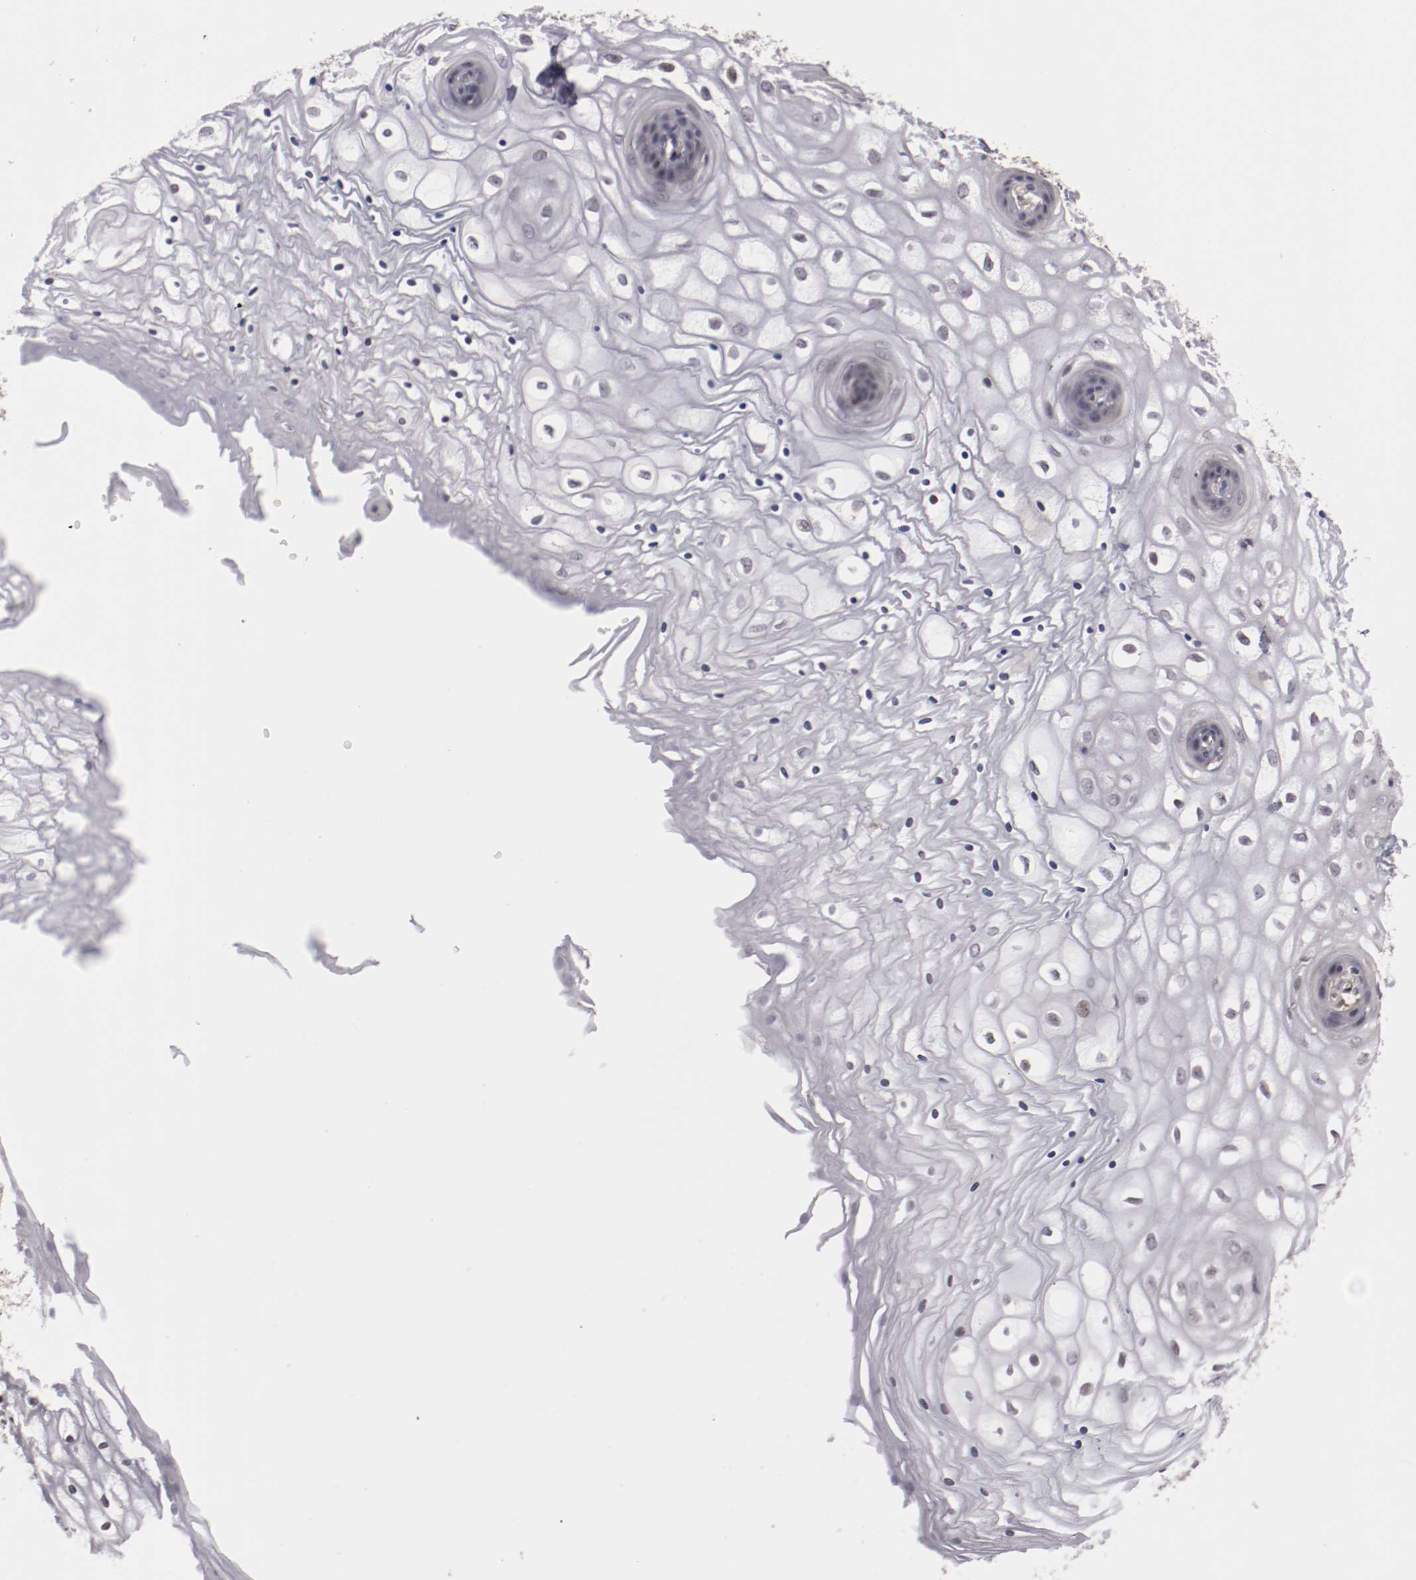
{"staining": {"intensity": "negative", "quantity": "none", "location": "none"}, "tissue": "vagina", "cell_type": "Squamous epithelial cells", "image_type": "normal", "snomed": [{"axis": "morphology", "description": "Normal tissue, NOS"}, {"axis": "topography", "description": "Vagina"}], "caption": "Immunohistochemistry (IHC) photomicrograph of normal vagina stained for a protein (brown), which demonstrates no positivity in squamous epithelial cells.", "gene": "STX3", "patient": {"sex": "female", "age": 34}}